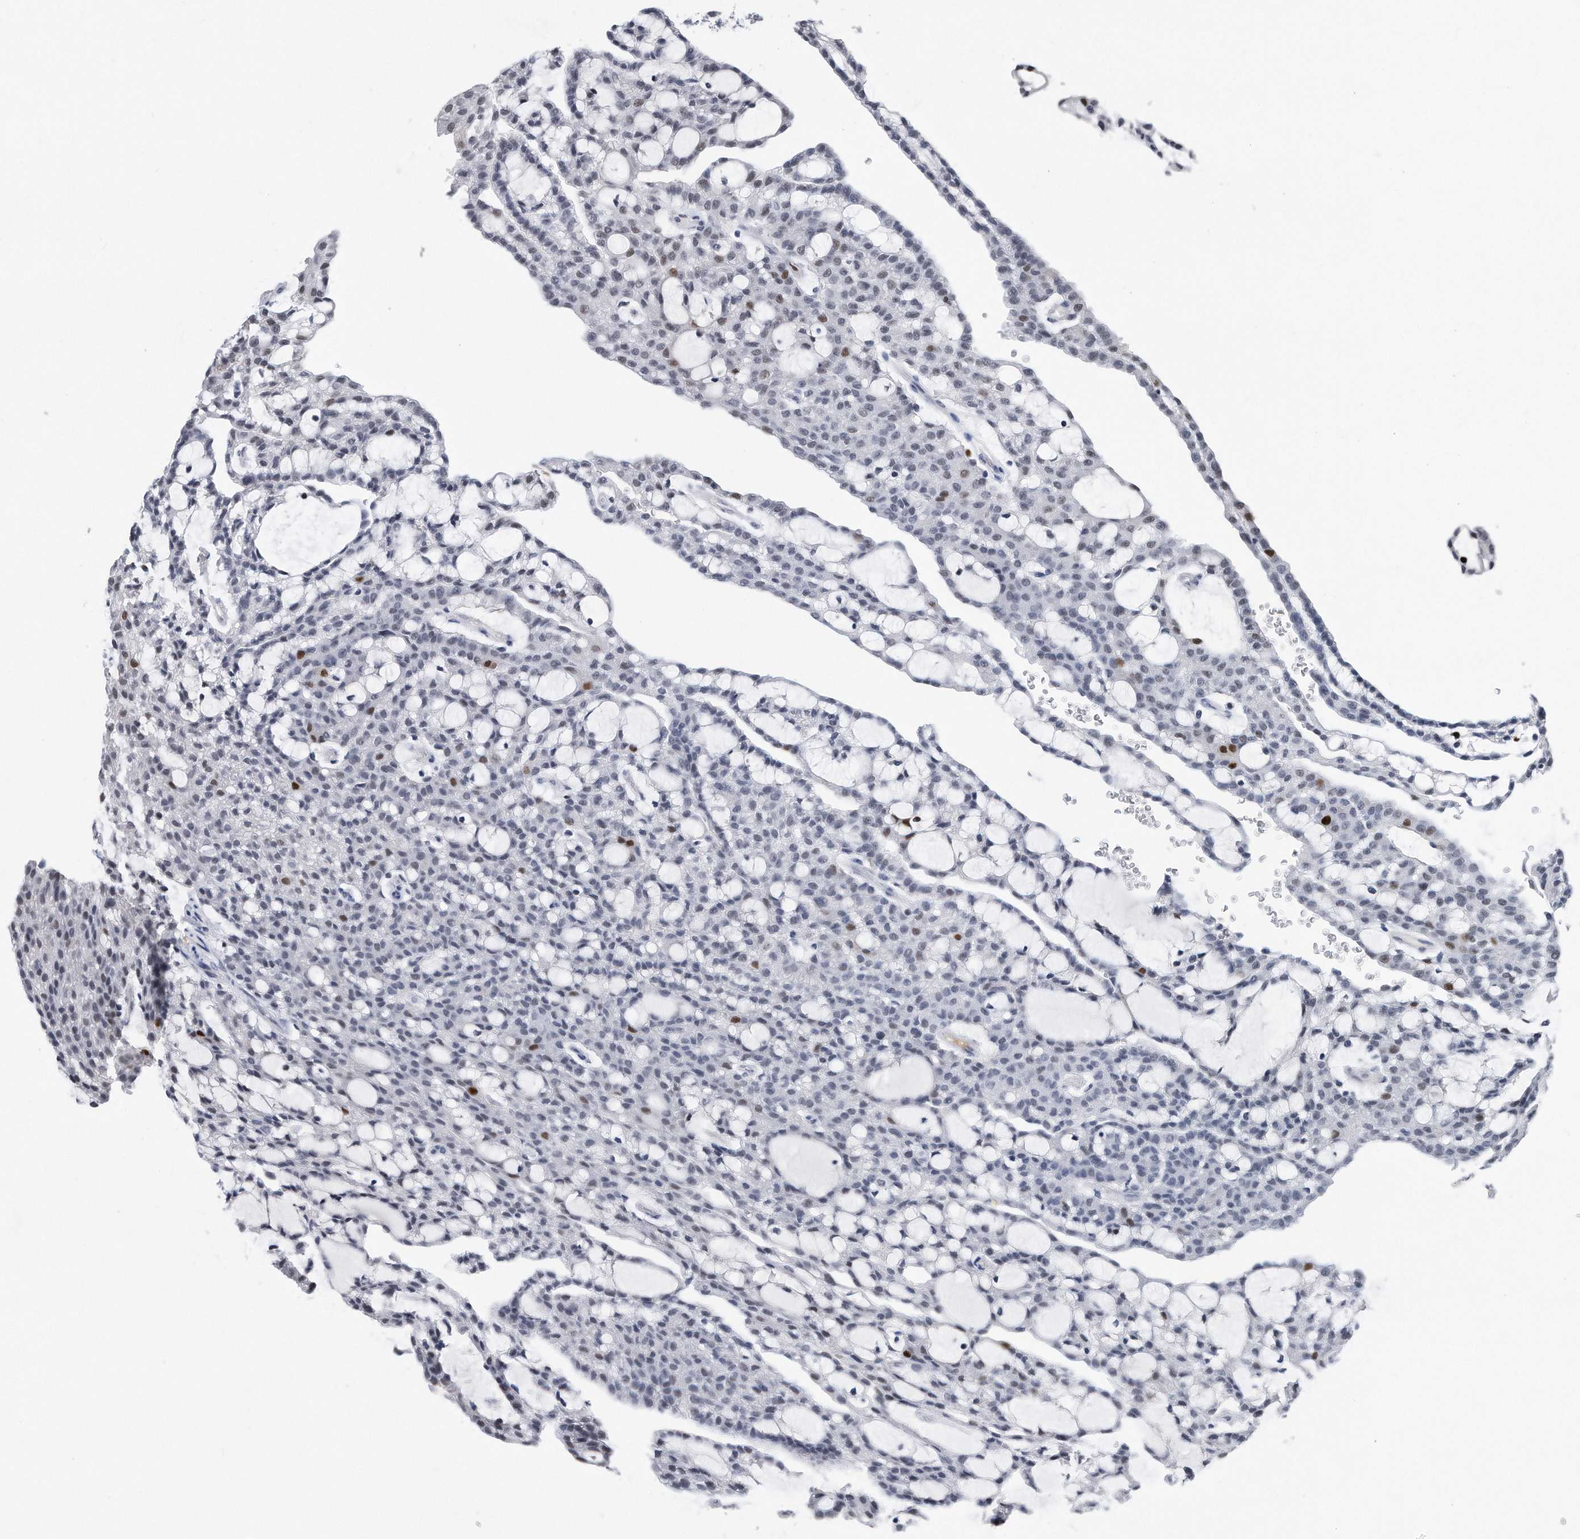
{"staining": {"intensity": "moderate", "quantity": "<25%", "location": "nuclear"}, "tissue": "renal cancer", "cell_type": "Tumor cells", "image_type": "cancer", "snomed": [{"axis": "morphology", "description": "Adenocarcinoma, NOS"}, {"axis": "topography", "description": "Kidney"}], "caption": "The immunohistochemical stain shows moderate nuclear expression in tumor cells of adenocarcinoma (renal) tissue. The staining was performed using DAB (3,3'-diaminobenzidine) to visualize the protein expression in brown, while the nuclei were stained in blue with hematoxylin (Magnification: 20x).", "gene": "PCNA", "patient": {"sex": "male", "age": 63}}